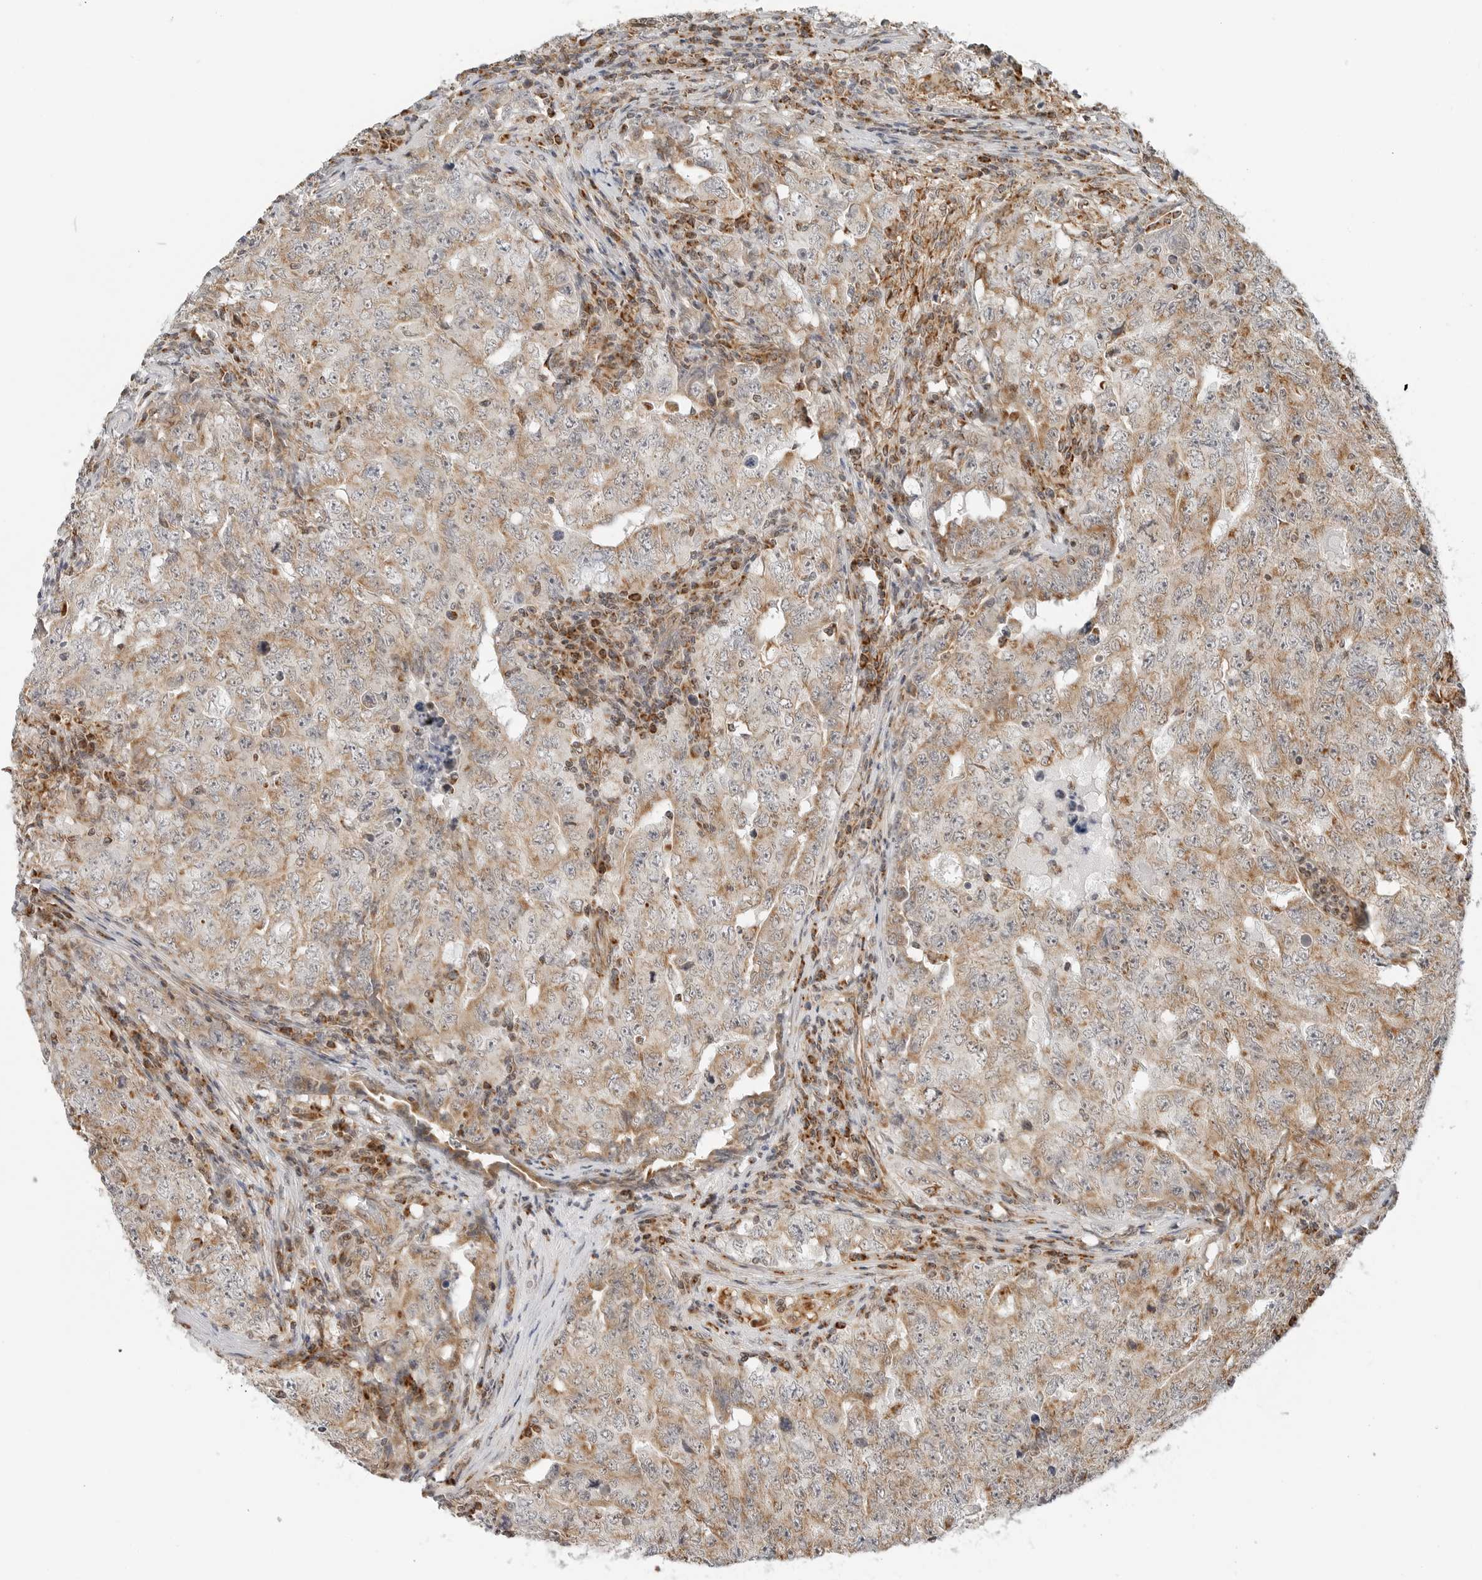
{"staining": {"intensity": "moderate", "quantity": ">75%", "location": "cytoplasmic/membranous"}, "tissue": "testis cancer", "cell_type": "Tumor cells", "image_type": "cancer", "snomed": [{"axis": "morphology", "description": "Carcinoma, Embryonal, NOS"}, {"axis": "topography", "description": "Testis"}], "caption": "Testis cancer (embryonal carcinoma) was stained to show a protein in brown. There is medium levels of moderate cytoplasmic/membranous staining in approximately >75% of tumor cells. (DAB IHC, brown staining for protein, blue staining for nuclei).", "gene": "POLR3GL", "patient": {"sex": "male", "age": 26}}